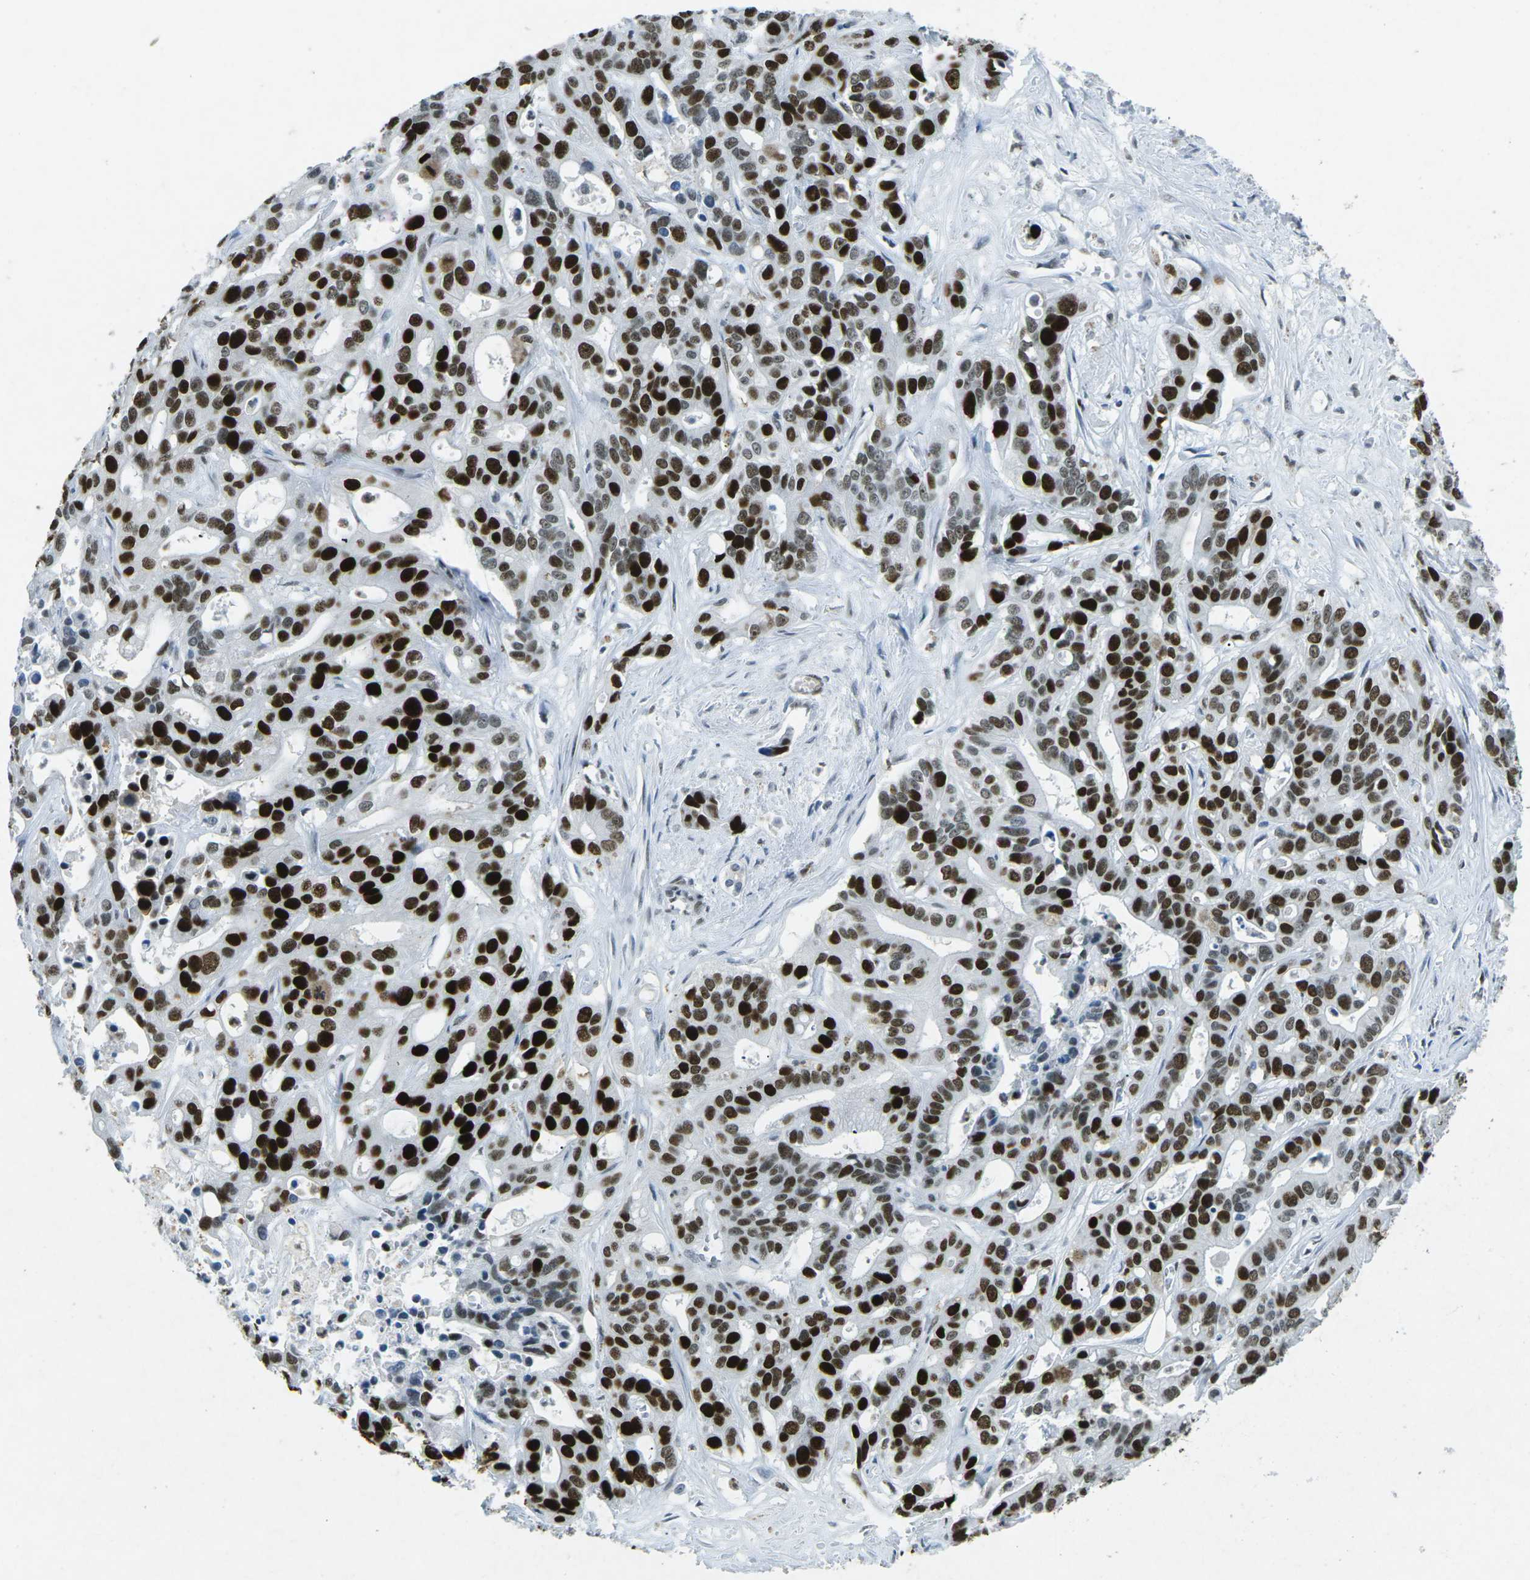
{"staining": {"intensity": "strong", "quantity": ">75%", "location": "nuclear"}, "tissue": "liver cancer", "cell_type": "Tumor cells", "image_type": "cancer", "snomed": [{"axis": "morphology", "description": "Cholangiocarcinoma"}, {"axis": "topography", "description": "Liver"}], "caption": "IHC photomicrograph of neoplastic tissue: human cholangiocarcinoma (liver) stained using immunohistochemistry (IHC) displays high levels of strong protein expression localized specifically in the nuclear of tumor cells, appearing as a nuclear brown color.", "gene": "RB1", "patient": {"sex": "female", "age": 65}}